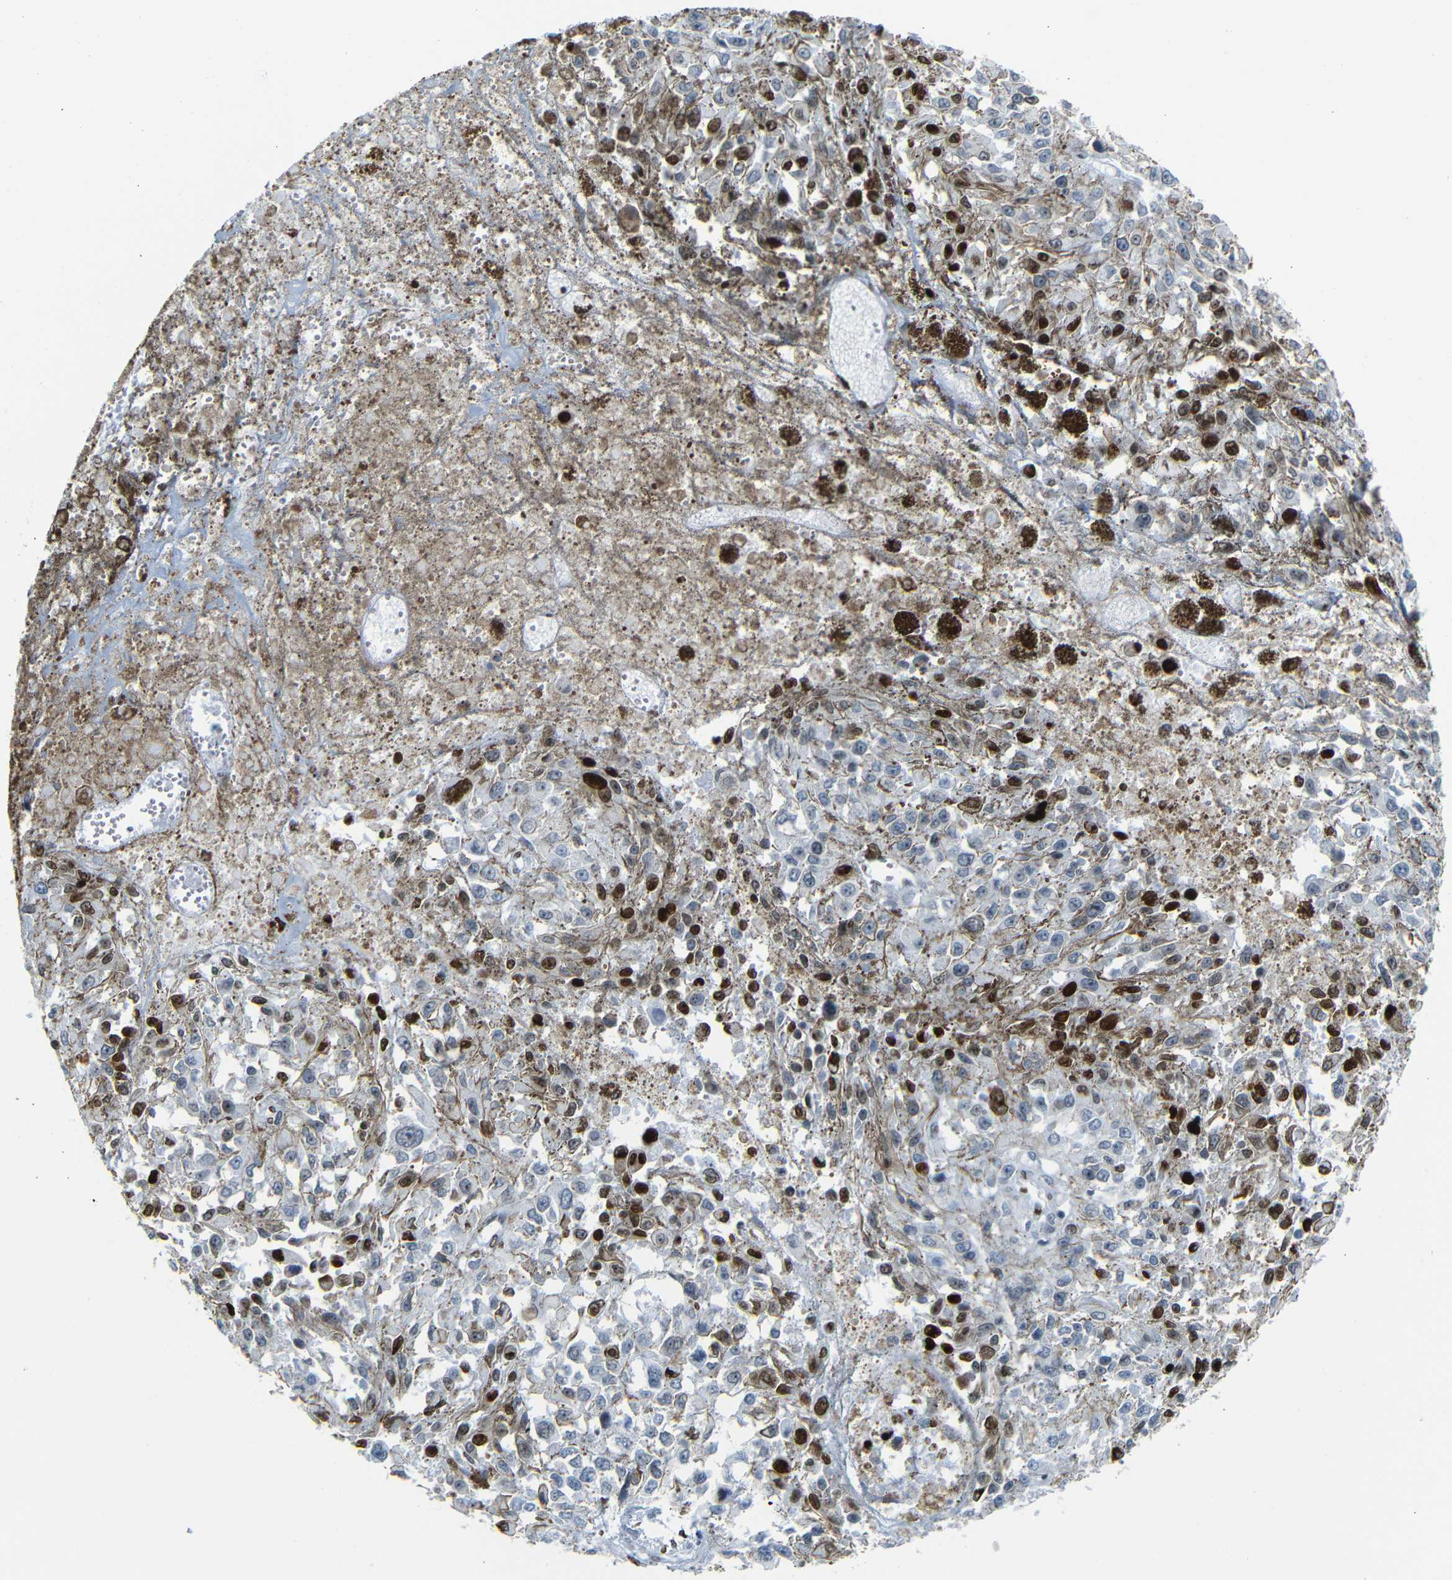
{"staining": {"intensity": "strong", "quantity": "25%-75%", "location": "nuclear"}, "tissue": "melanoma", "cell_type": "Tumor cells", "image_type": "cancer", "snomed": [{"axis": "morphology", "description": "Malignant melanoma, Metastatic site"}, {"axis": "topography", "description": "Lymph node"}], "caption": "Immunohistochemical staining of melanoma shows high levels of strong nuclear staining in about 25%-75% of tumor cells.", "gene": "NPIPB15", "patient": {"sex": "male", "age": 59}}